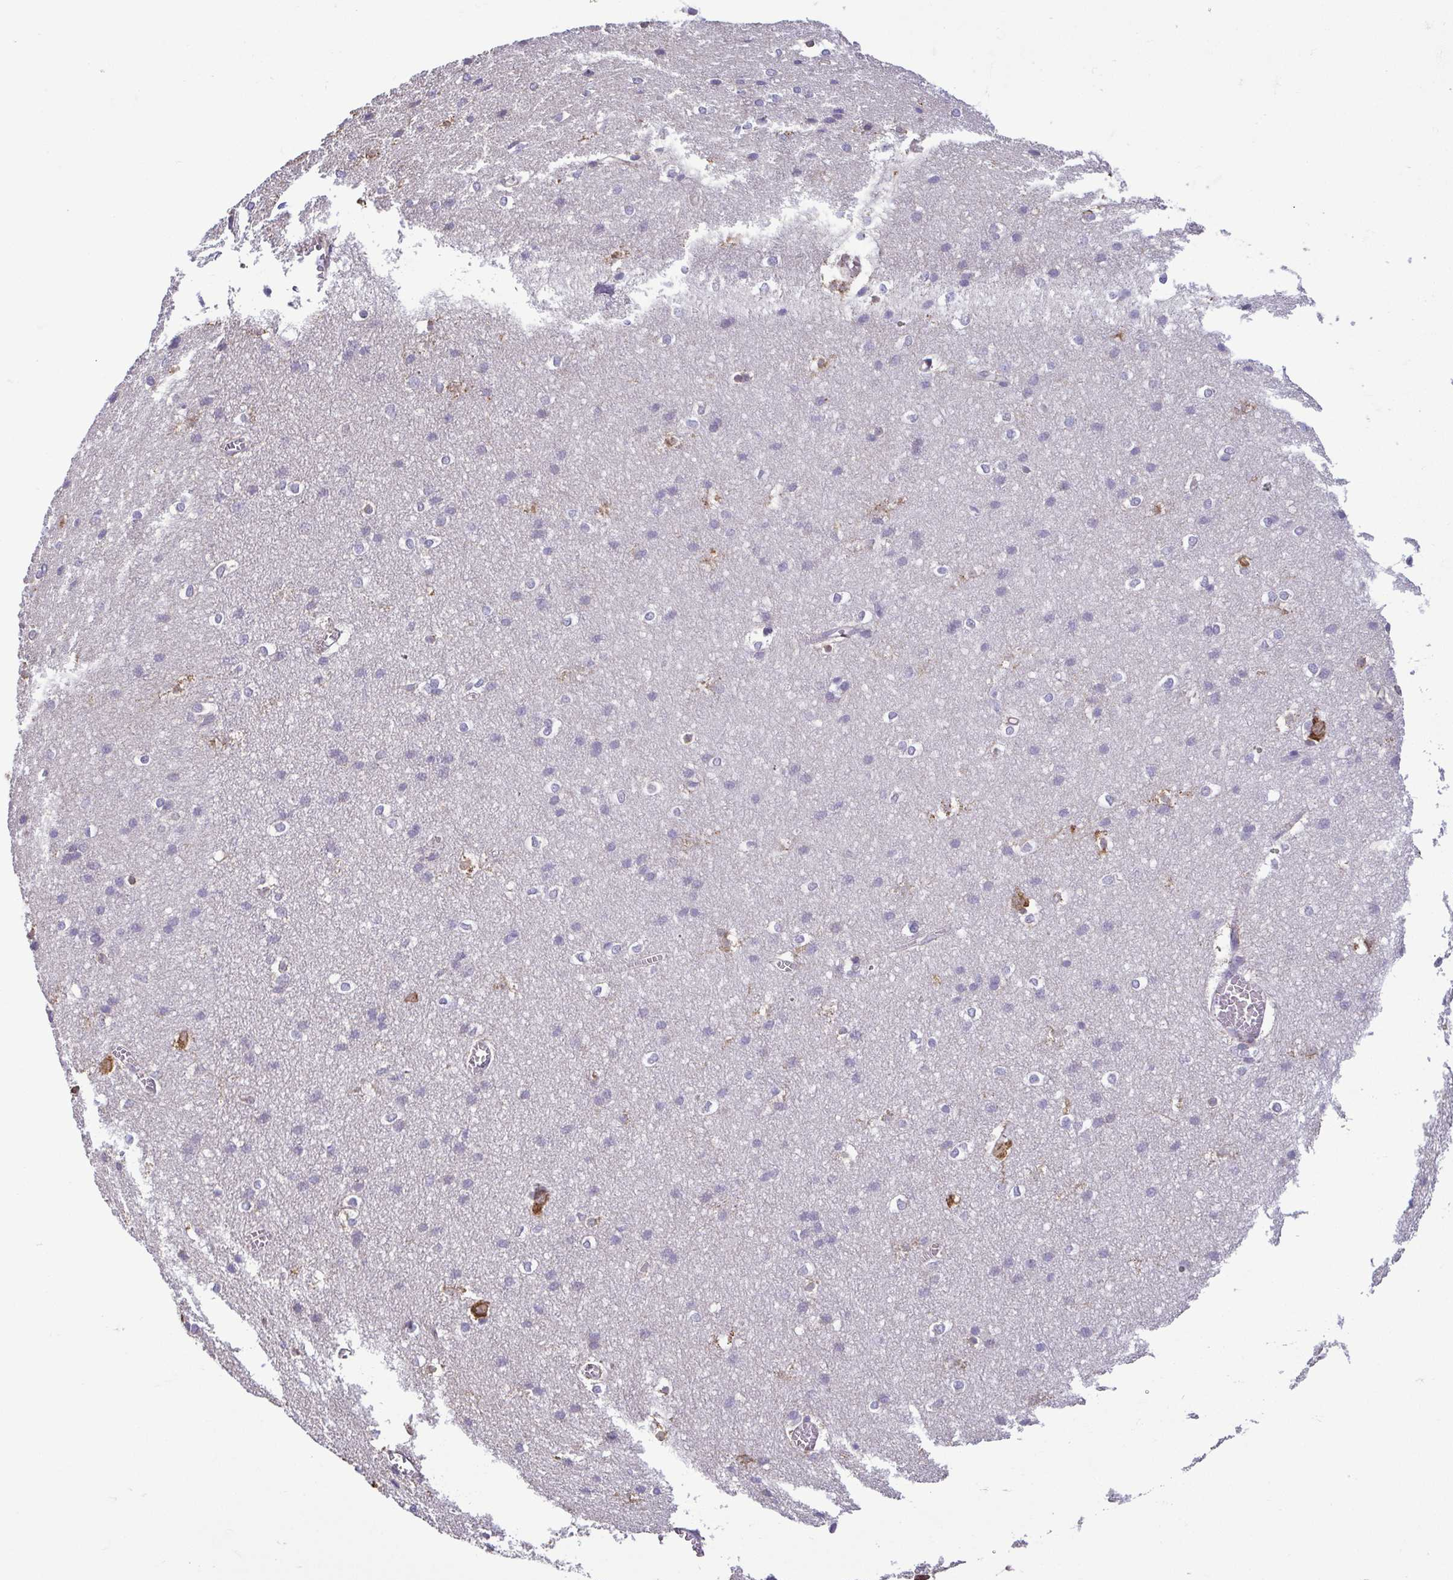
{"staining": {"intensity": "negative", "quantity": "none", "location": "none"}, "tissue": "cerebral cortex", "cell_type": "Endothelial cells", "image_type": "normal", "snomed": [{"axis": "morphology", "description": "Normal tissue, NOS"}, {"axis": "topography", "description": "Cerebral cortex"}], "caption": "This is an IHC histopathology image of unremarkable cerebral cortex. There is no staining in endothelial cells.", "gene": "MYL10", "patient": {"sex": "male", "age": 37}}